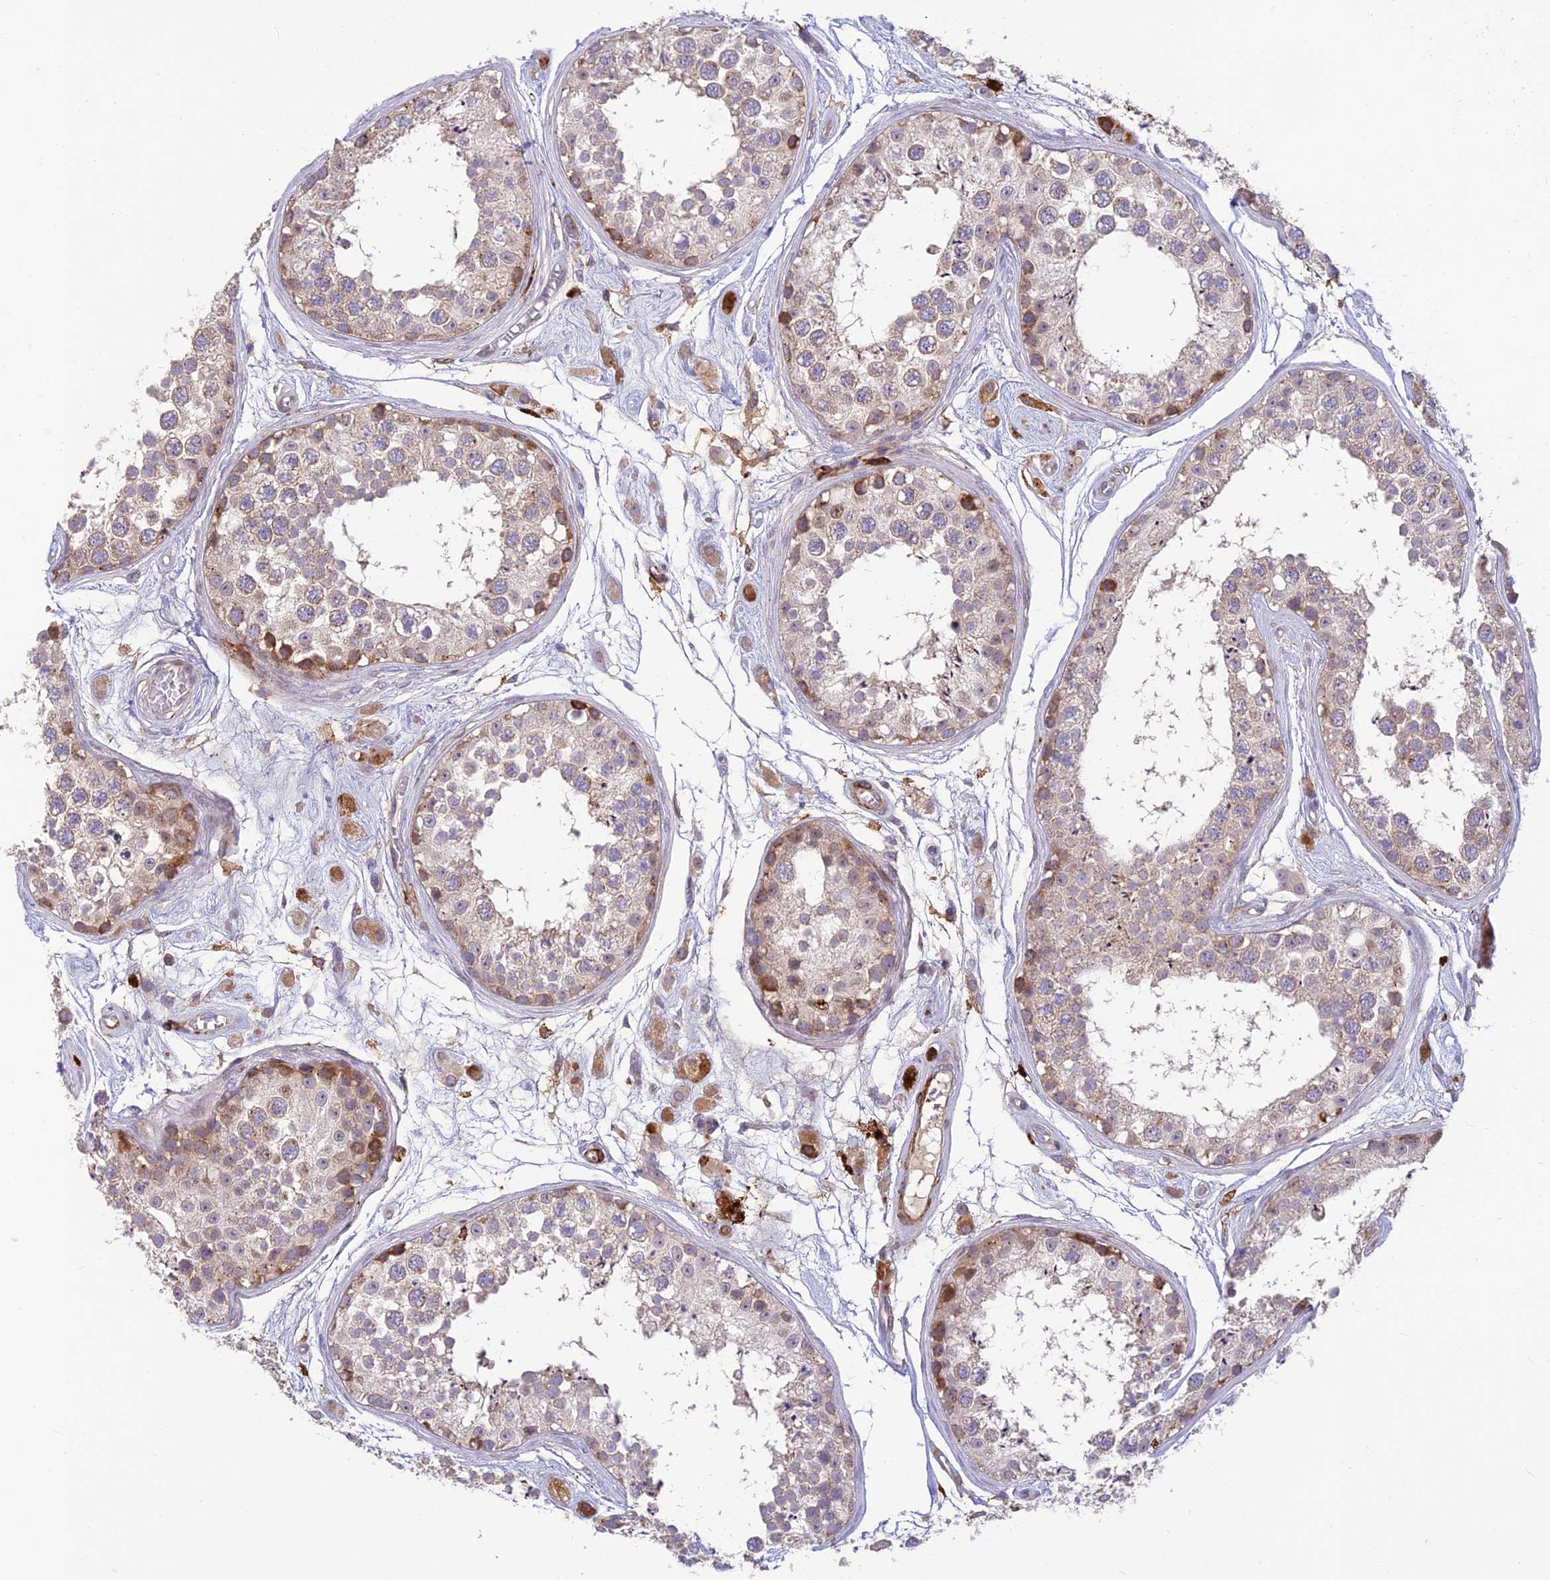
{"staining": {"intensity": "moderate", "quantity": "<25%", "location": "cytoplasmic/membranous"}, "tissue": "testis", "cell_type": "Cells in seminiferous ducts", "image_type": "normal", "snomed": [{"axis": "morphology", "description": "Normal tissue, NOS"}, {"axis": "topography", "description": "Testis"}], "caption": "Immunohistochemistry photomicrograph of benign testis: human testis stained using immunohistochemistry demonstrates low levels of moderate protein expression localized specifically in the cytoplasmic/membranous of cells in seminiferous ducts, appearing as a cytoplasmic/membranous brown color.", "gene": "ASPDH", "patient": {"sex": "male", "age": 25}}